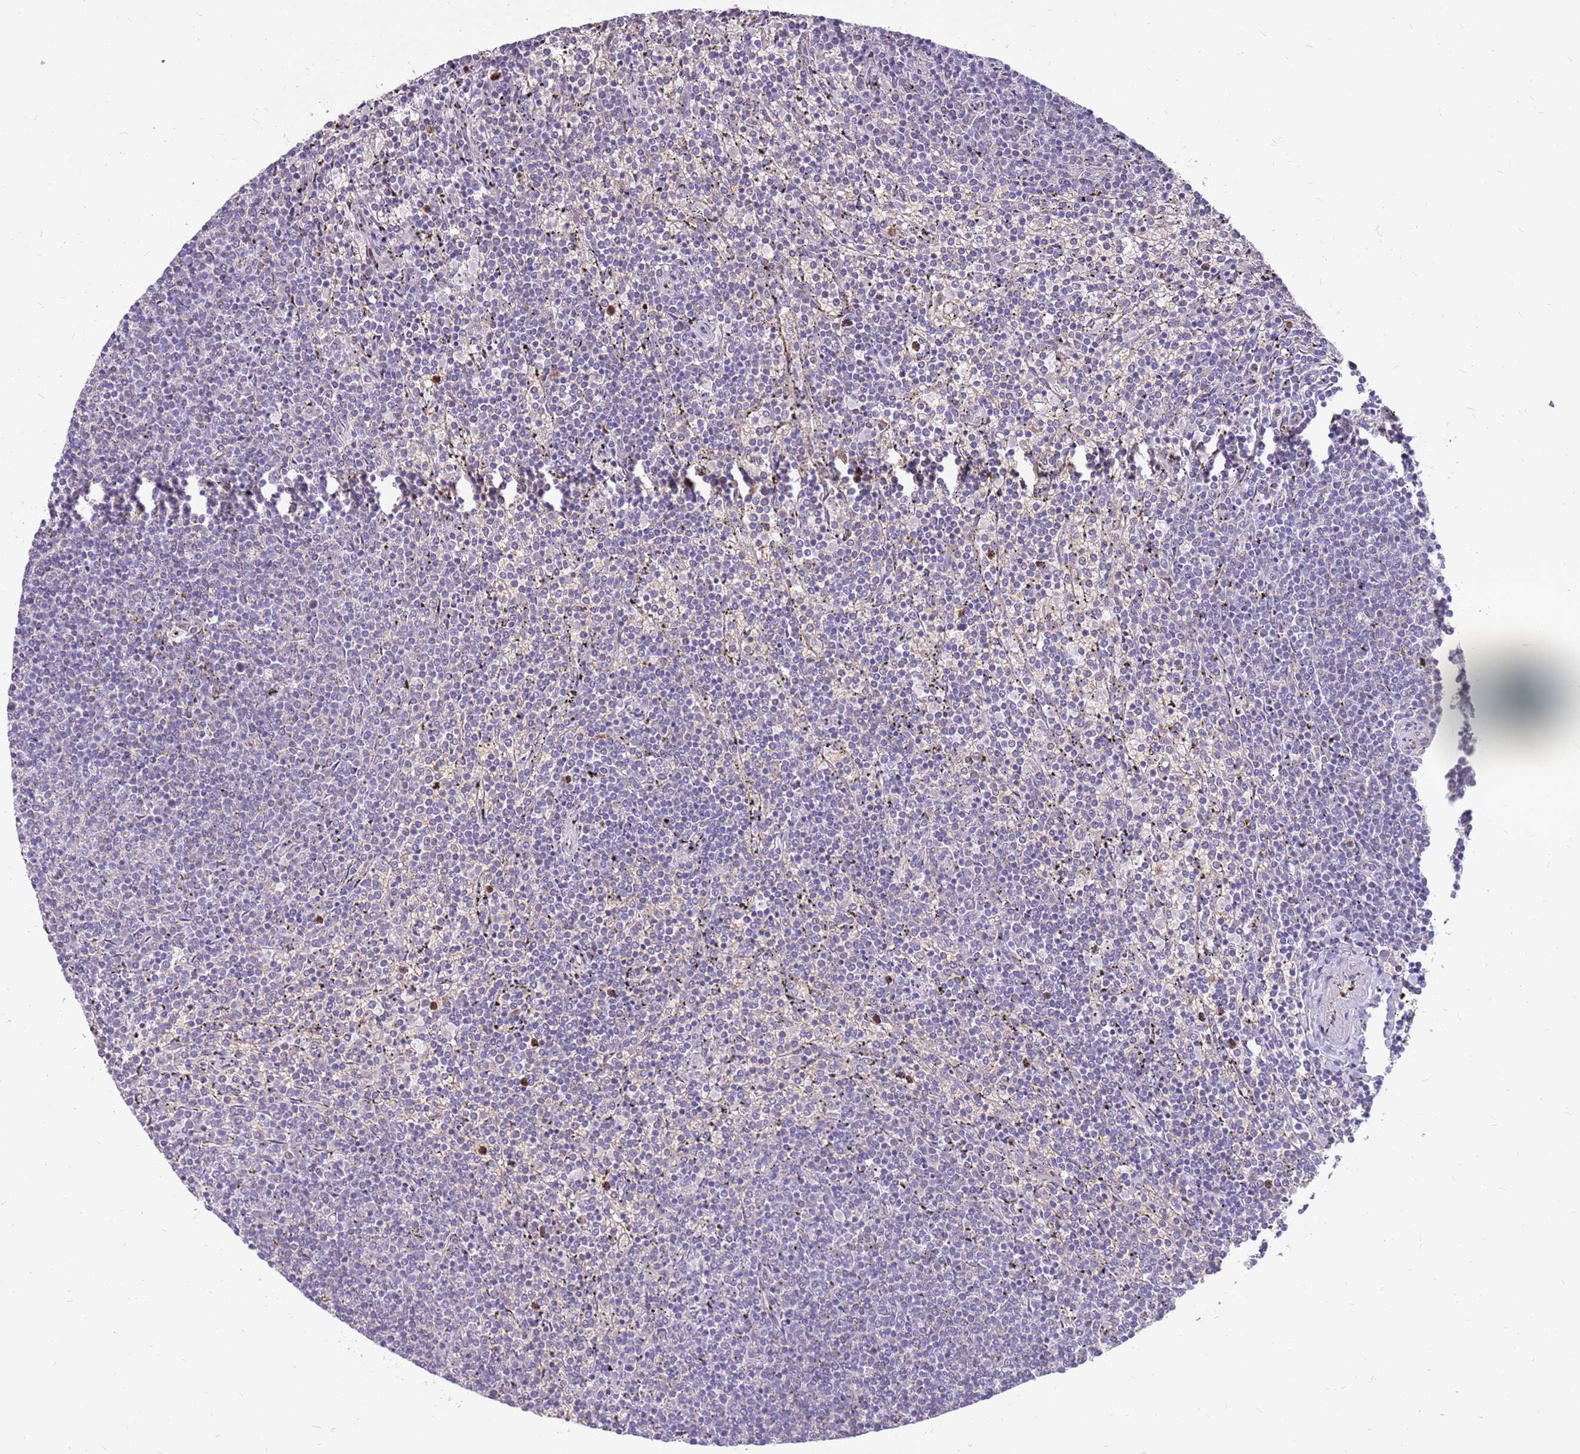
{"staining": {"intensity": "negative", "quantity": "none", "location": "none"}, "tissue": "lymphoma", "cell_type": "Tumor cells", "image_type": "cancer", "snomed": [{"axis": "morphology", "description": "Malignant lymphoma, non-Hodgkin's type, Low grade"}, {"axis": "topography", "description": "Spleen"}], "caption": "A photomicrograph of human low-grade malignant lymphoma, non-Hodgkin's type is negative for staining in tumor cells.", "gene": "PCNX1", "patient": {"sex": "female", "age": 50}}